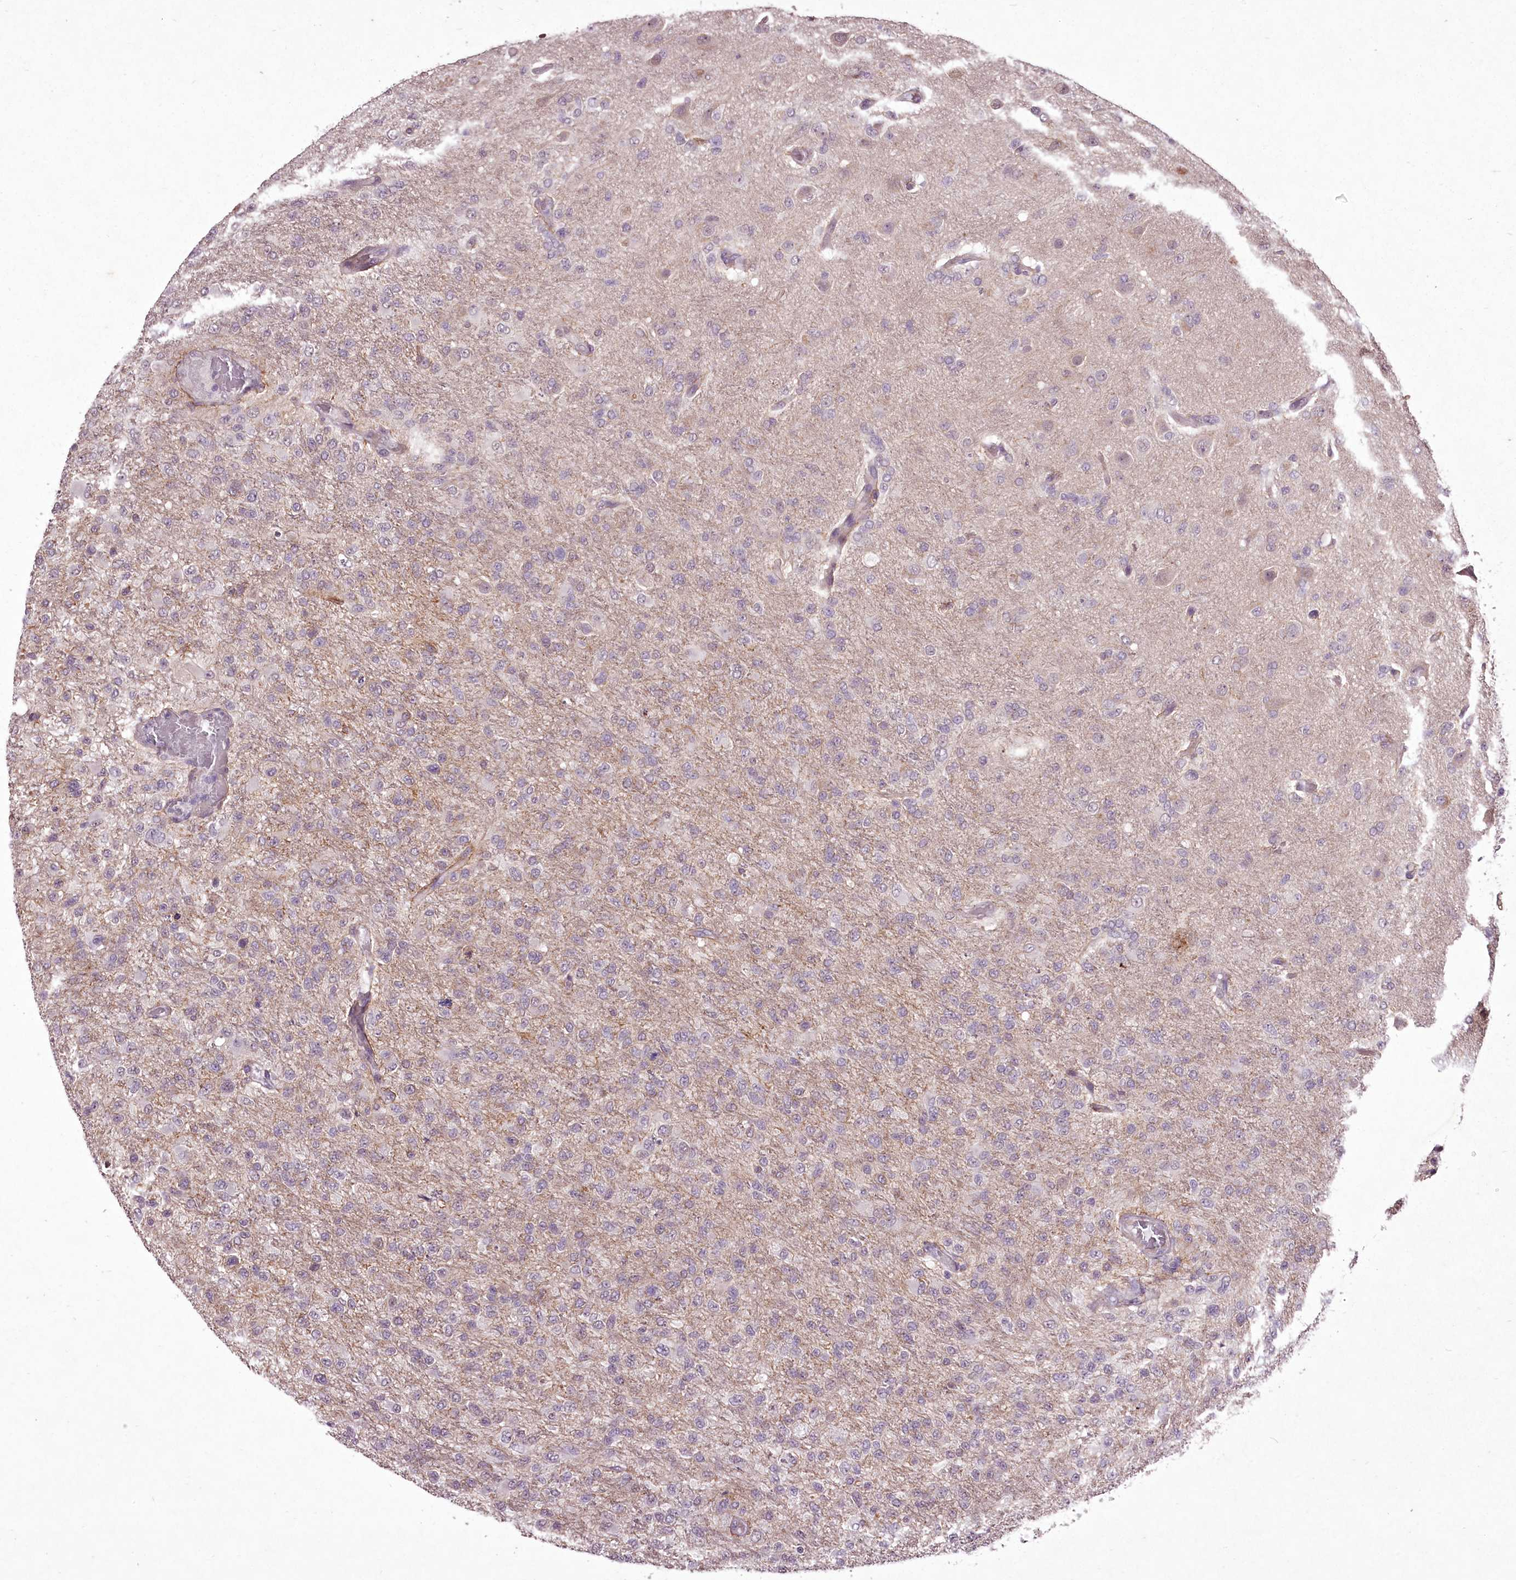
{"staining": {"intensity": "negative", "quantity": "none", "location": "none"}, "tissue": "glioma", "cell_type": "Tumor cells", "image_type": "cancer", "snomed": [{"axis": "morphology", "description": "Glioma, malignant, High grade"}, {"axis": "topography", "description": "Brain"}], "caption": "There is no significant staining in tumor cells of glioma. (Stains: DAB IHC with hematoxylin counter stain, Microscopy: brightfield microscopy at high magnification).", "gene": "C1orf56", "patient": {"sex": "female", "age": 74}}